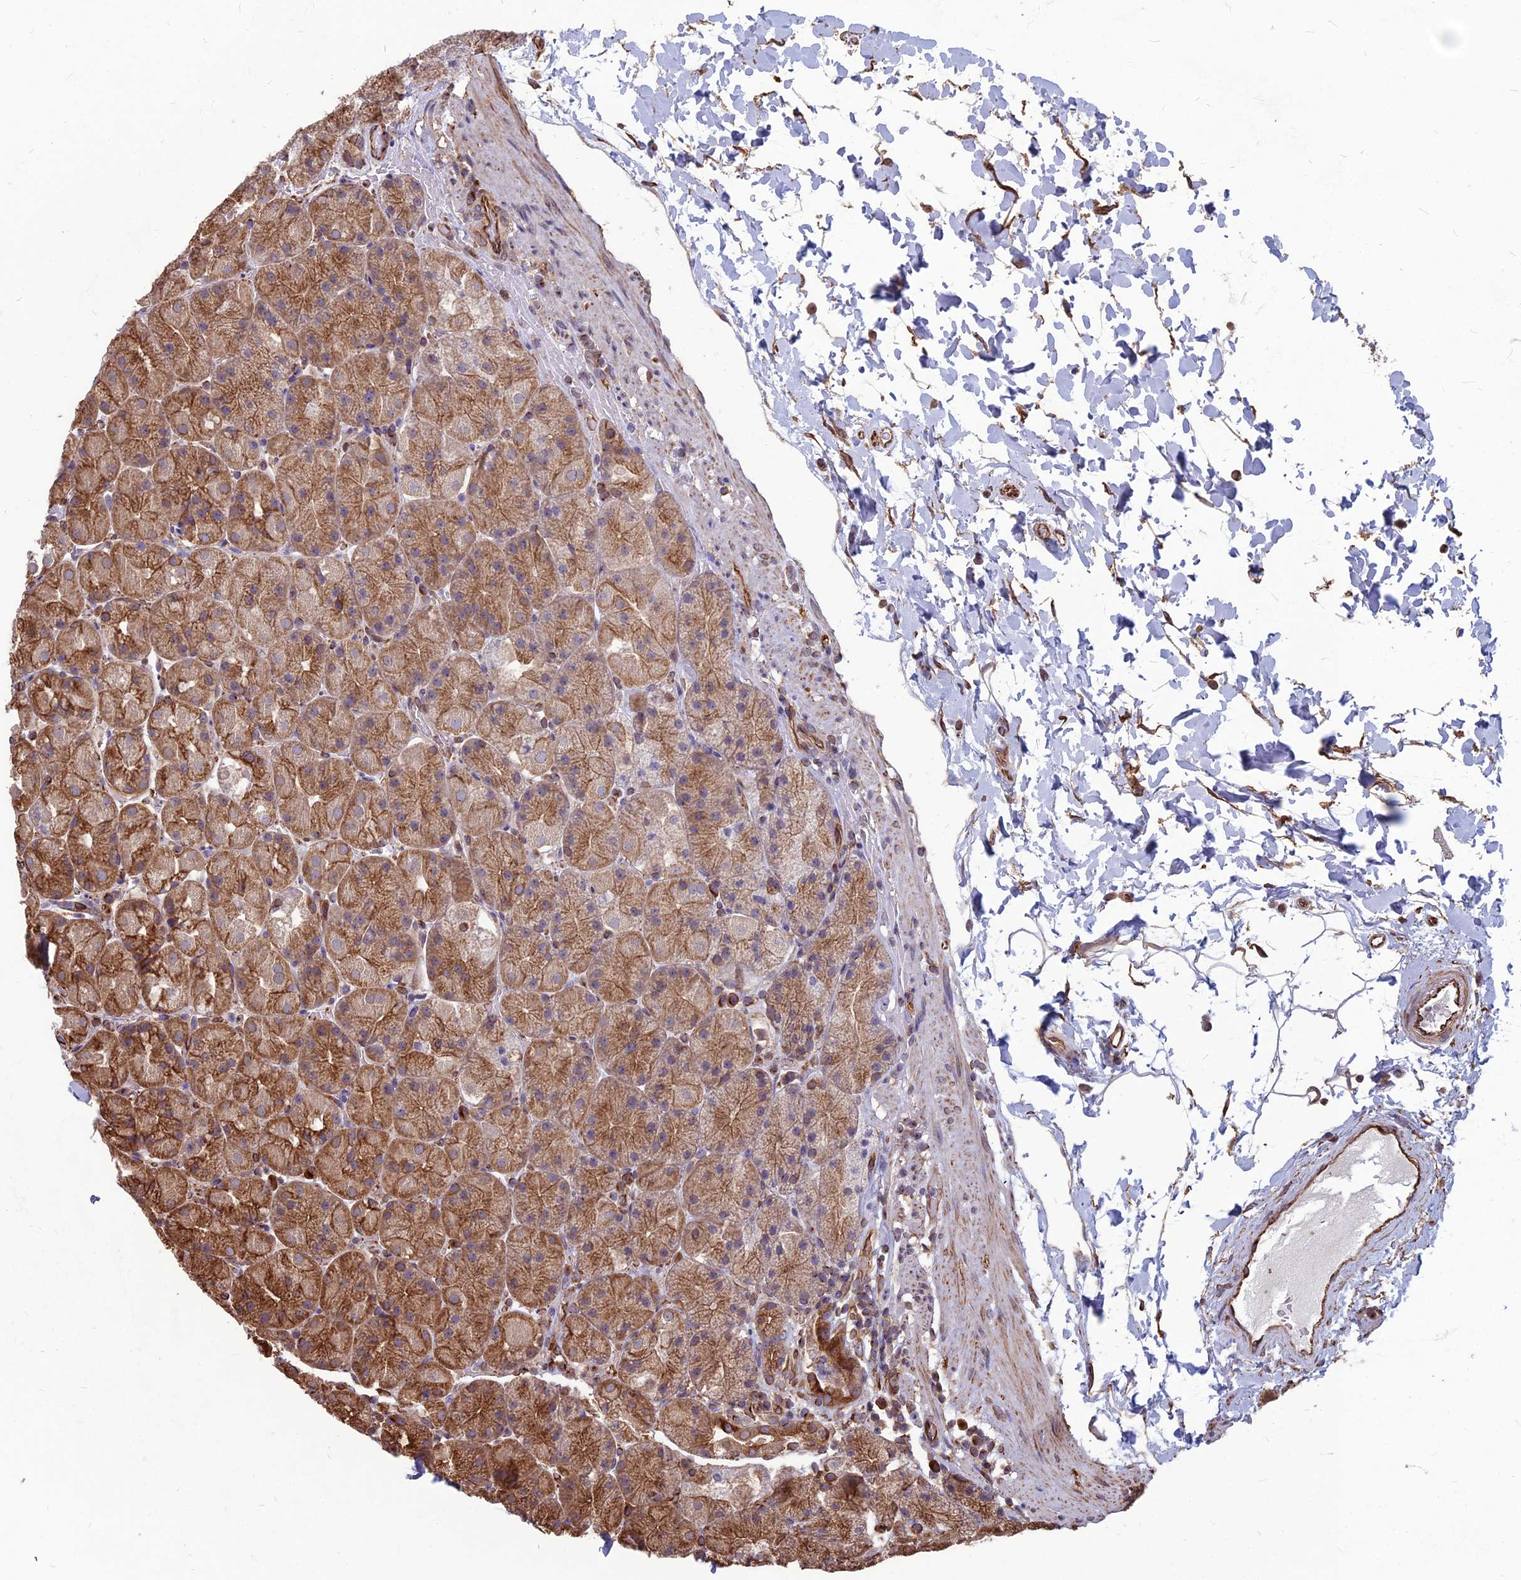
{"staining": {"intensity": "strong", "quantity": "25%-75%", "location": "cytoplasmic/membranous"}, "tissue": "stomach", "cell_type": "Glandular cells", "image_type": "normal", "snomed": [{"axis": "morphology", "description": "Normal tissue, NOS"}, {"axis": "topography", "description": "Stomach, upper"}, {"axis": "topography", "description": "Stomach, lower"}], "caption": "High-magnification brightfield microscopy of normal stomach stained with DAB (brown) and counterstained with hematoxylin (blue). glandular cells exhibit strong cytoplasmic/membranous positivity is appreciated in about25%-75% of cells.", "gene": "LSM6", "patient": {"sex": "male", "age": 67}}